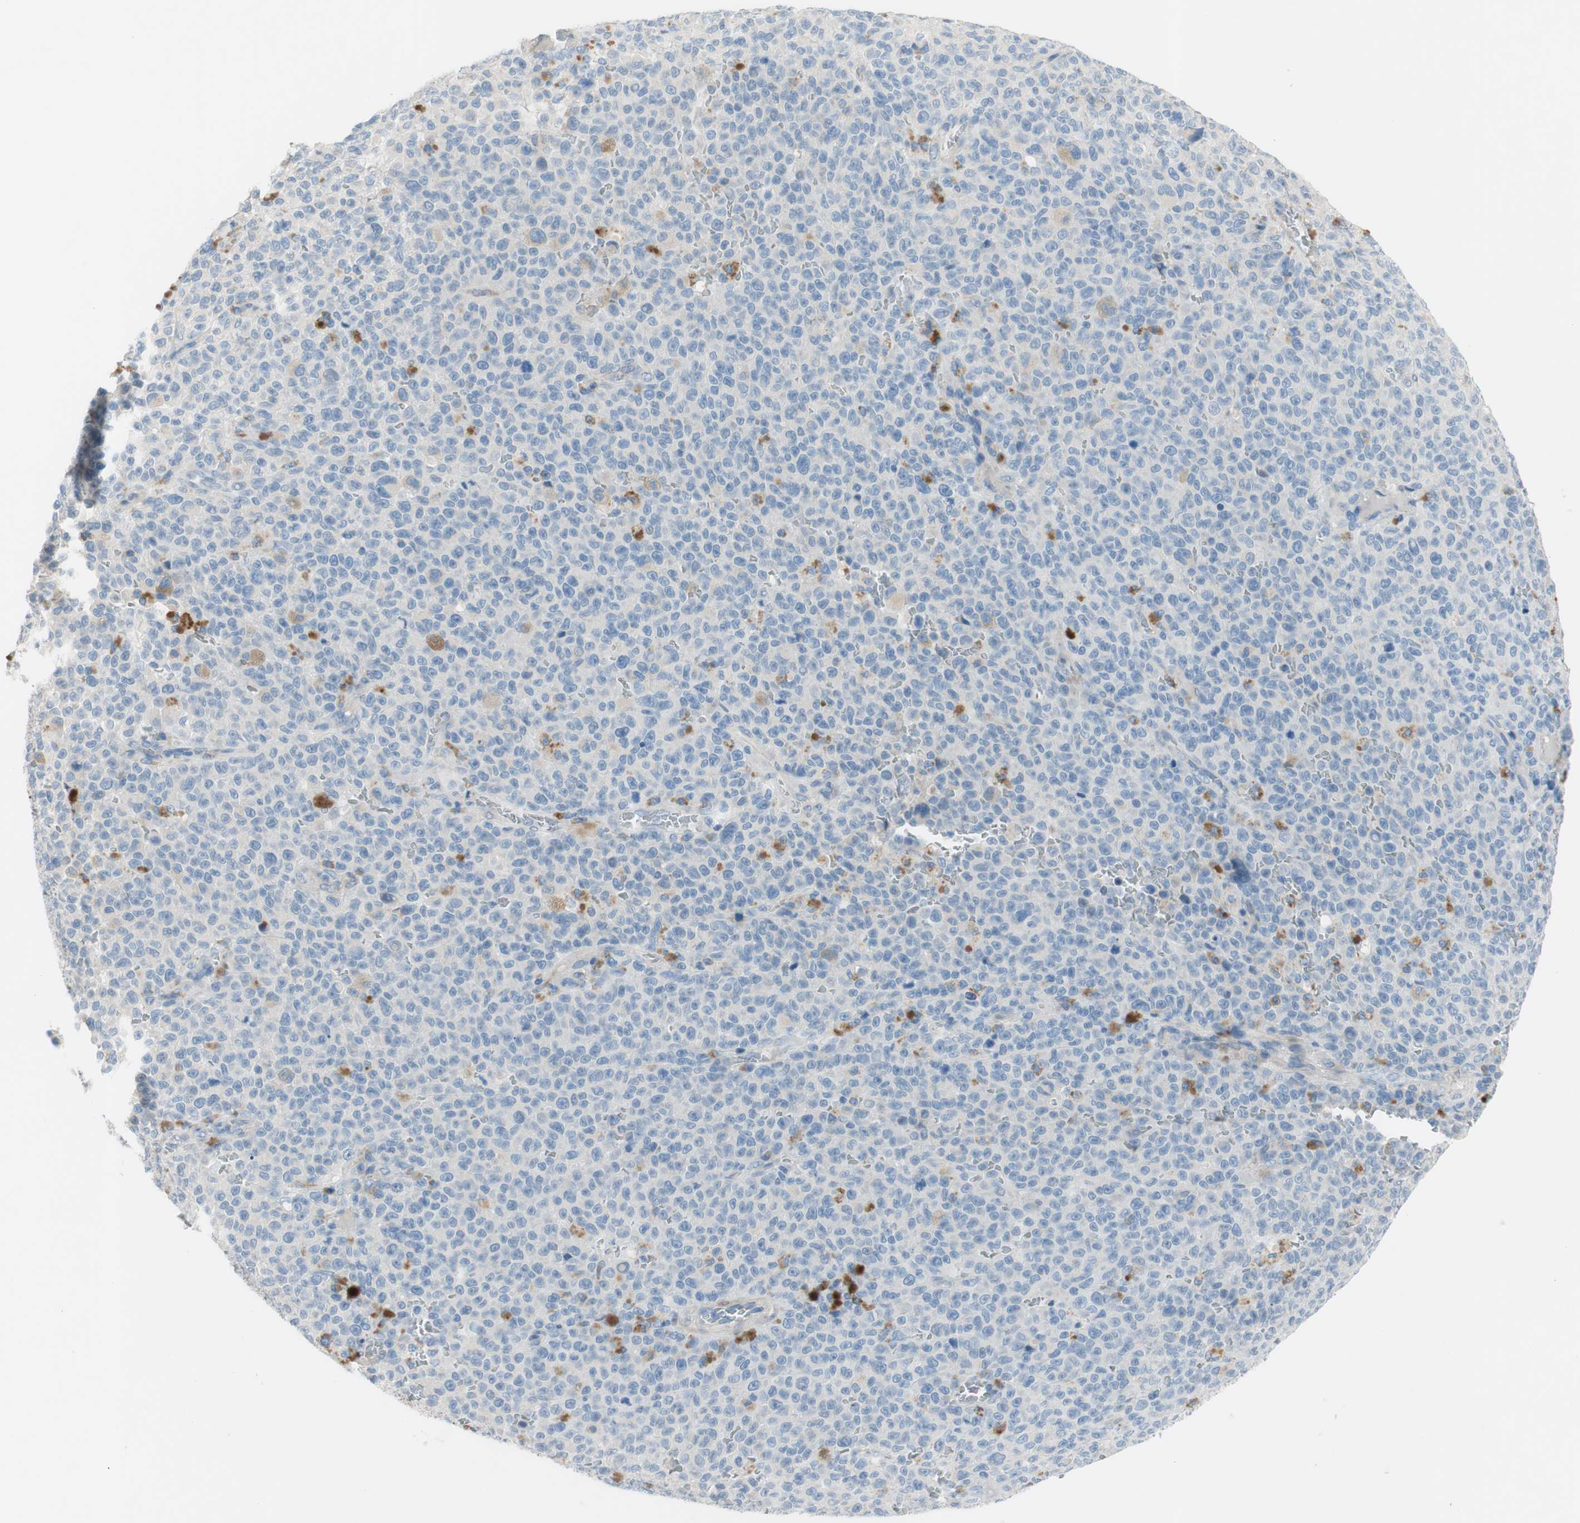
{"staining": {"intensity": "negative", "quantity": "none", "location": "none"}, "tissue": "melanoma", "cell_type": "Tumor cells", "image_type": "cancer", "snomed": [{"axis": "morphology", "description": "Malignant melanoma, NOS"}, {"axis": "topography", "description": "Skin"}], "caption": "DAB (3,3'-diaminobenzidine) immunohistochemical staining of melanoma demonstrates no significant positivity in tumor cells.", "gene": "FDFT1", "patient": {"sex": "female", "age": 82}}